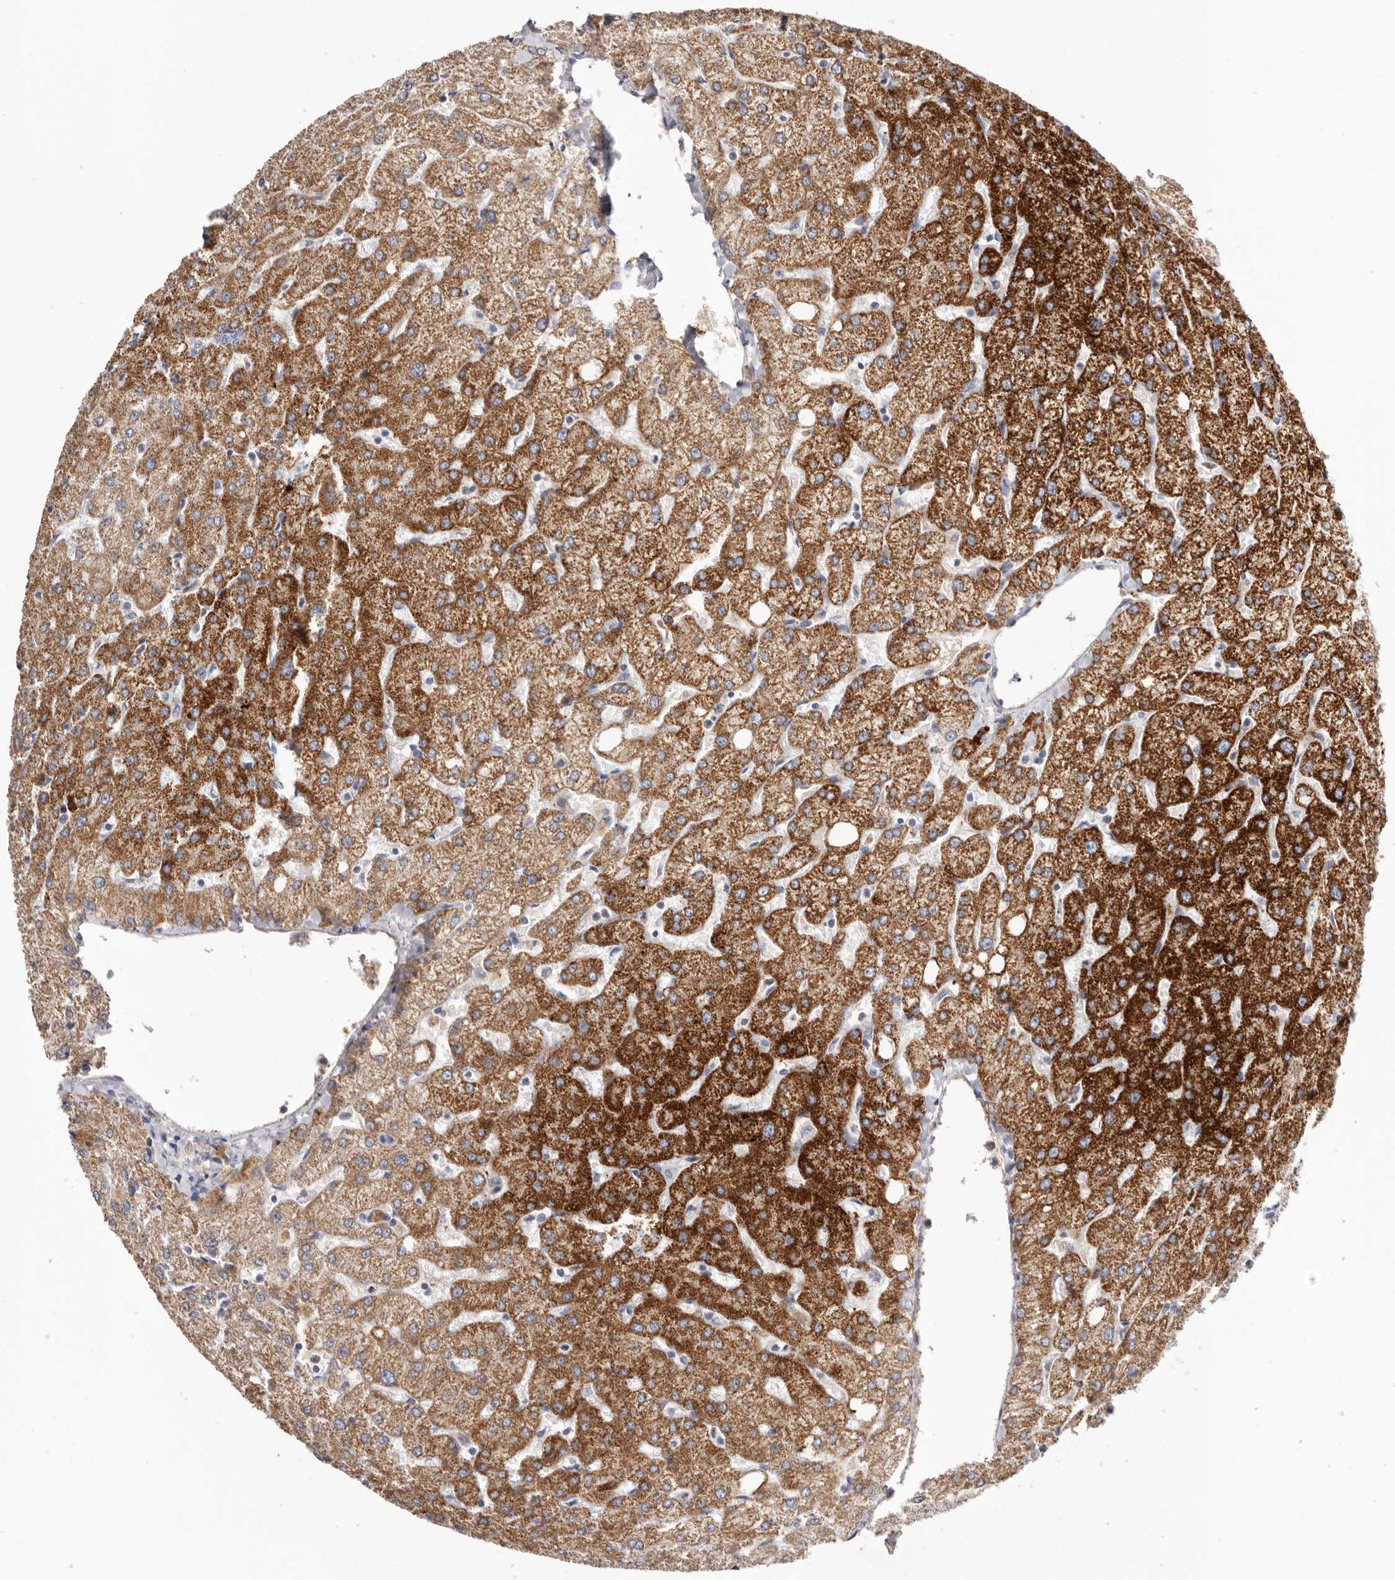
{"staining": {"intensity": "negative", "quantity": "none", "location": "none"}, "tissue": "liver", "cell_type": "Cholangiocytes", "image_type": "normal", "snomed": [{"axis": "morphology", "description": "Normal tissue, NOS"}, {"axis": "topography", "description": "Liver"}], "caption": "Immunohistochemistry (IHC) image of unremarkable liver: liver stained with DAB (3,3'-diaminobenzidine) reveals no significant protein expression in cholangiocytes.", "gene": "LMLN", "patient": {"sex": "female", "age": 54}}